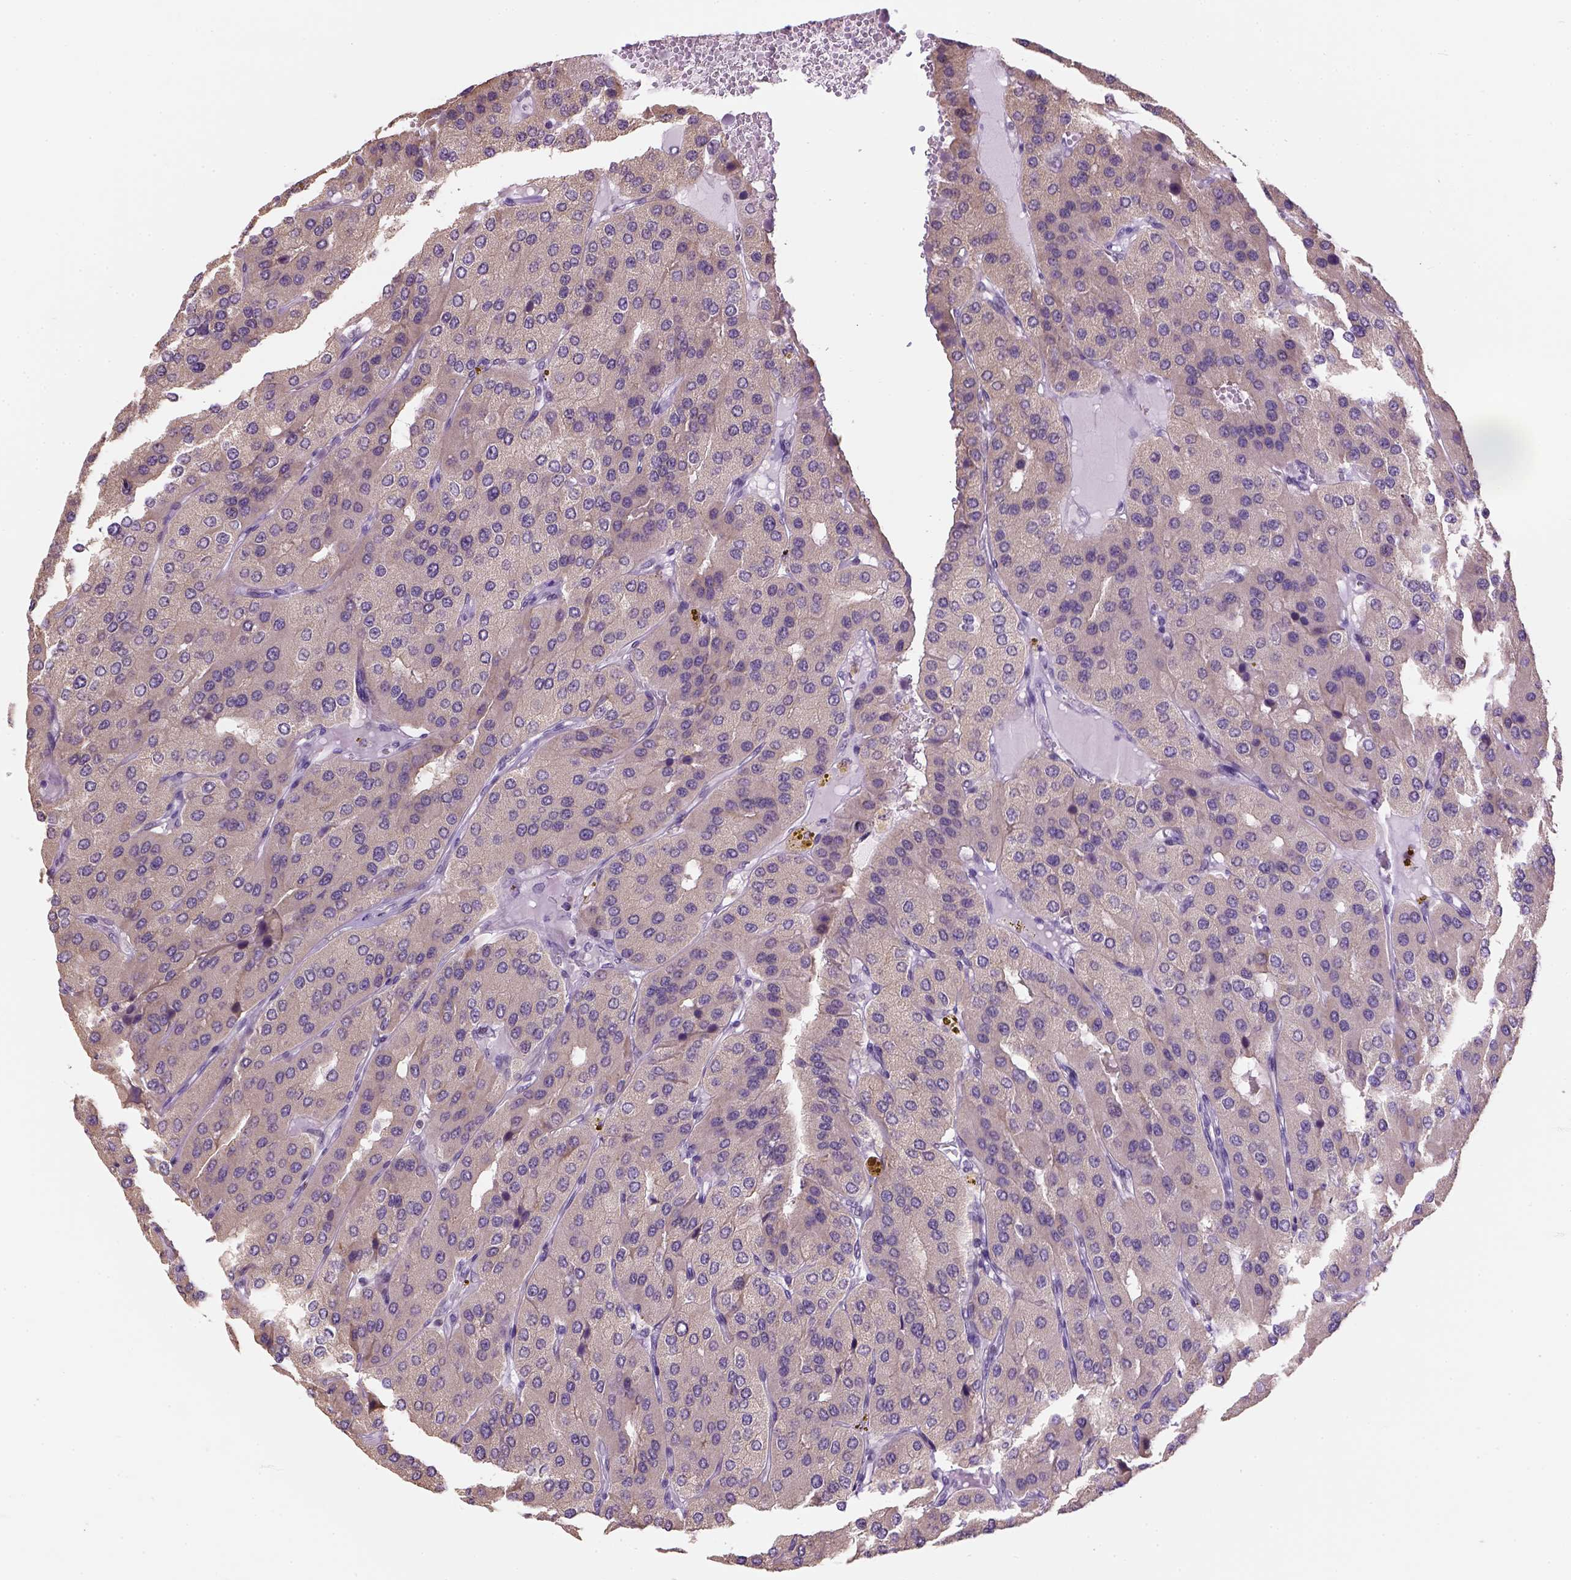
{"staining": {"intensity": "negative", "quantity": "none", "location": "none"}, "tissue": "parathyroid gland", "cell_type": "Glandular cells", "image_type": "normal", "snomed": [{"axis": "morphology", "description": "Normal tissue, NOS"}, {"axis": "morphology", "description": "Adenoma, NOS"}, {"axis": "topography", "description": "Parathyroid gland"}], "caption": "Image shows no significant protein staining in glandular cells of normal parathyroid gland. (IHC, brightfield microscopy, high magnification).", "gene": "DDX50", "patient": {"sex": "female", "age": 86}}